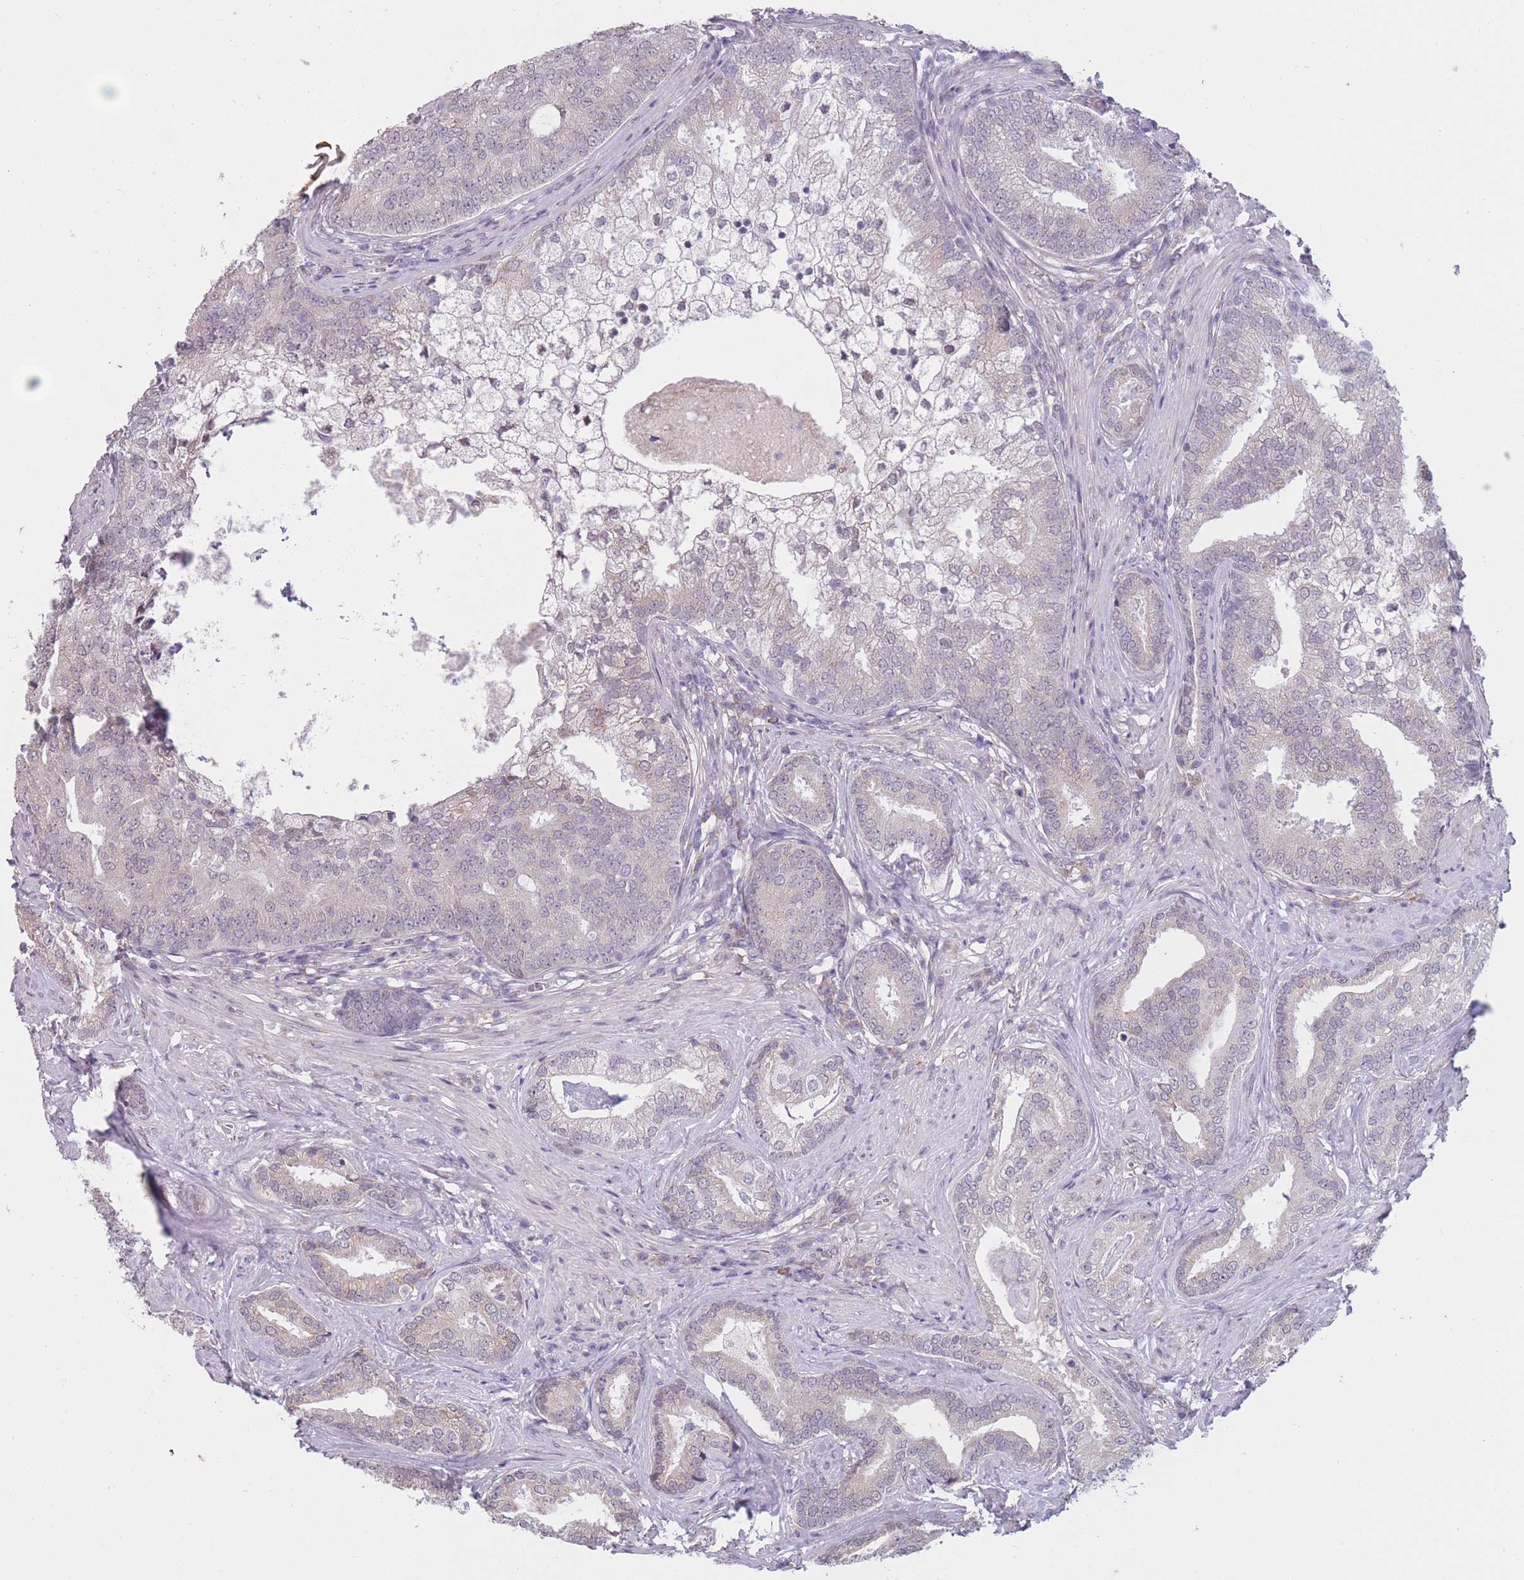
{"staining": {"intensity": "negative", "quantity": "none", "location": "none"}, "tissue": "prostate cancer", "cell_type": "Tumor cells", "image_type": "cancer", "snomed": [{"axis": "morphology", "description": "Adenocarcinoma, High grade"}, {"axis": "topography", "description": "Prostate"}], "caption": "Immunohistochemistry photomicrograph of neoplastic tissue: prostate cancer stained with DAB (3,3'-diaminobenzidine) demonstrates no significant protein positivity in tumor cells. Nuclei are stained in blue.", "gene": "COL27A1", "patient": {"sex": "male", "age": 55}}